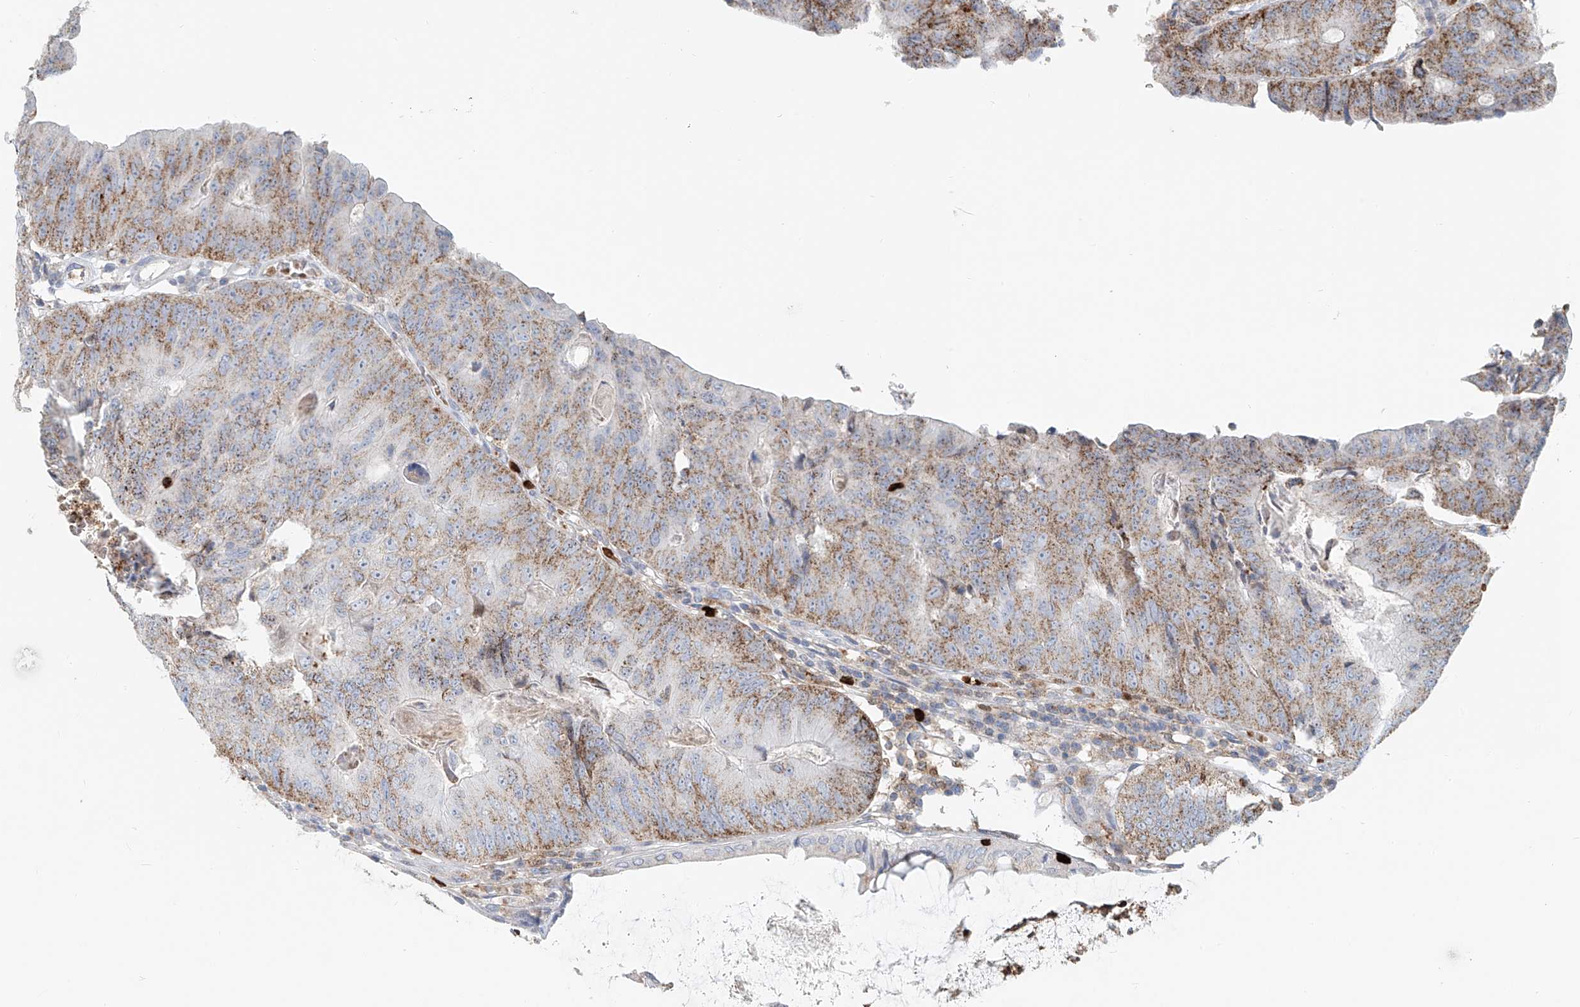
{"staining": {"intensity": "moderate", "quantity": ">75%", "location": "cytoplasmic/membranous"}, "tissue": "colorectal cancer", "cell_type": "Tumor cells", "image_type": "cancer", "snomed": [{"axis": "morphology", "description": "Adenocarcinoma, NOS"}, {"axis": "topography", "description": "Colon"}], "caption": "Immunohistochemical staining of colorectal cancer reveals medium levels of moderate cytoplasmic/membranous staining in approximately >75% of tumor cells.", "gene": "PTPRA", "patient": {"sex": "female", "age": 67}}